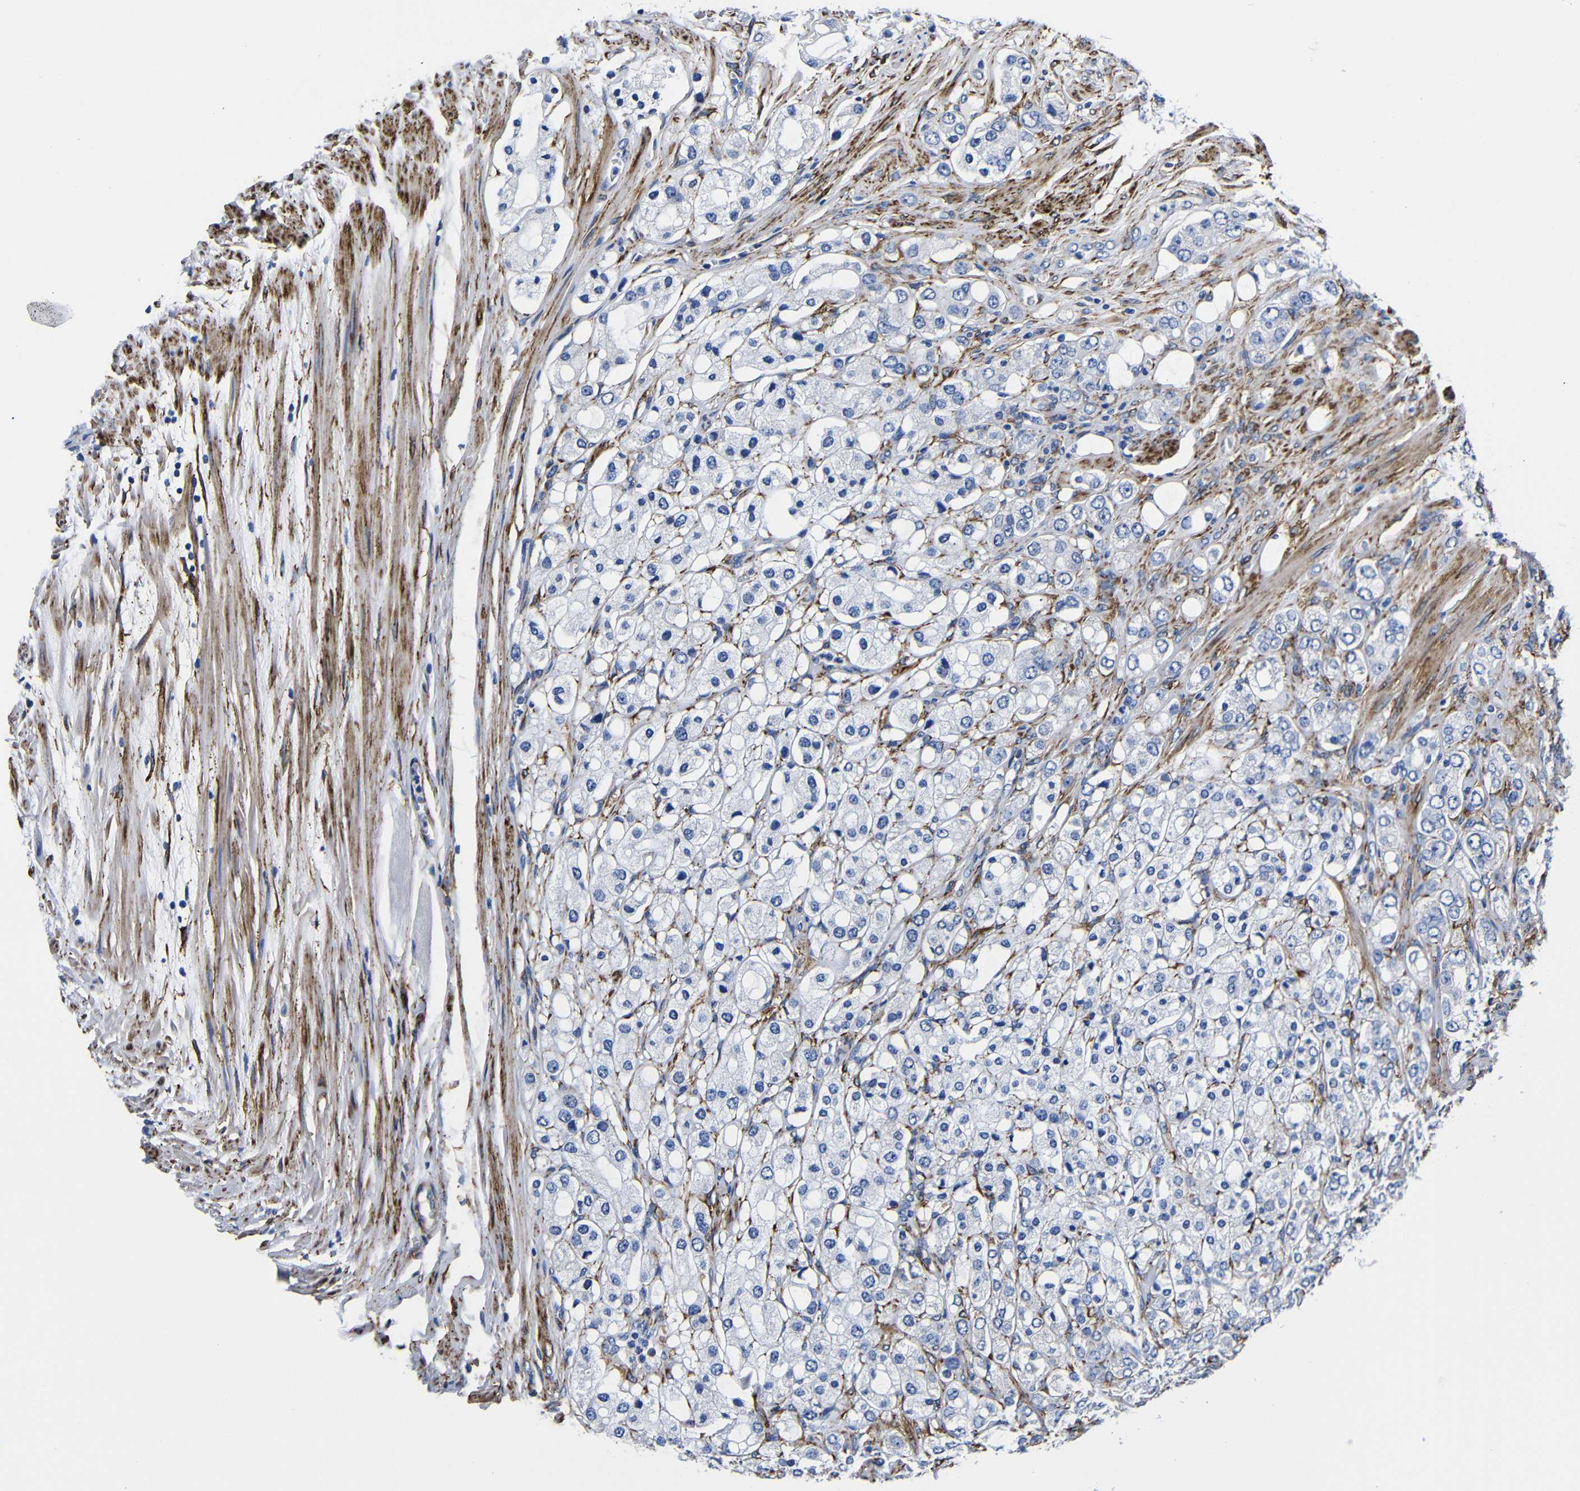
{"staining": {"intensity": "negative", "quantity": "none", "location": "none"}, "tissue": "prostate cancer", "cell_type": "Tumor cells", "image_type": "cancer", "snomed": [{"axis": "morphology", "description": "Adenocarcinoma, High grade"}, {"axis": "topography", "description": "Prostate"}], "caption": "IHC of human prostate cancer (high-grade adenocarcinoma) displays no positivity in tumor cells. (DAB immunohistochemistry visualized using brightfield microscopy, high magnification).", "gene": "LRIG1", "patient": {"sex": "male", "age": 65}}